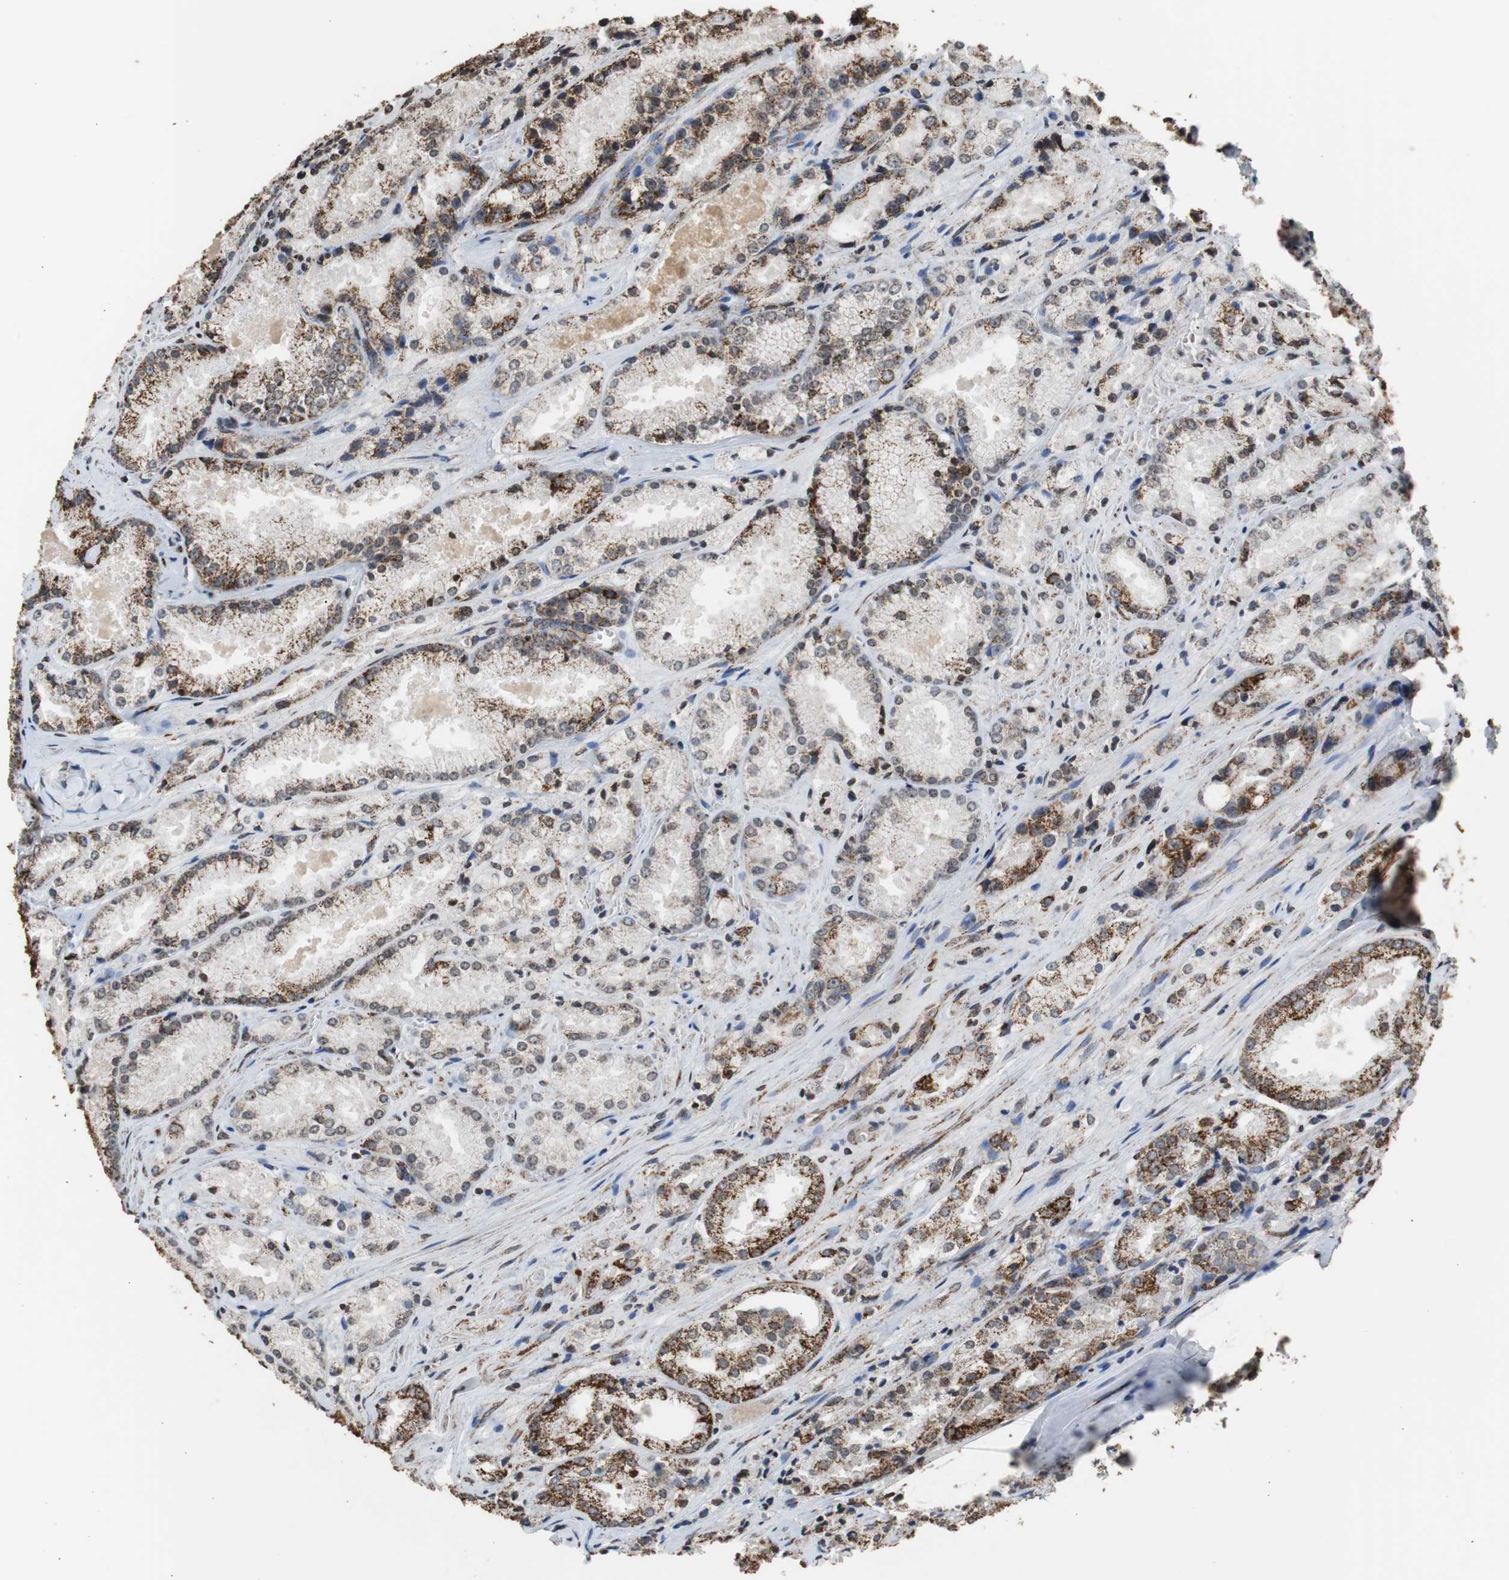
{"staining": {"intensity": "strong", "quantity": "25%-75%", "location": "cytoplasmic/membranous"}, "tissue": "prostate cancer", "cell_type": "Tumor cells", "image_type": "cancer", "snomed": [{"axis": "morphology", "description": "Adenocarcinoma, Low grade"}, {"axis": "topography", "description": "Prostate"}], "caption": "A high-resolution histopathology image shows immunohistochemistry (IHC) staining of prostate cancer (adenocarcinoma (low-grade)), which exhibits strong cytoplasmic/membranous staining in about 25%-75% of tumor cells.", "gene": "HSPA9", "patient": {"sex": "male", "age": 64}}